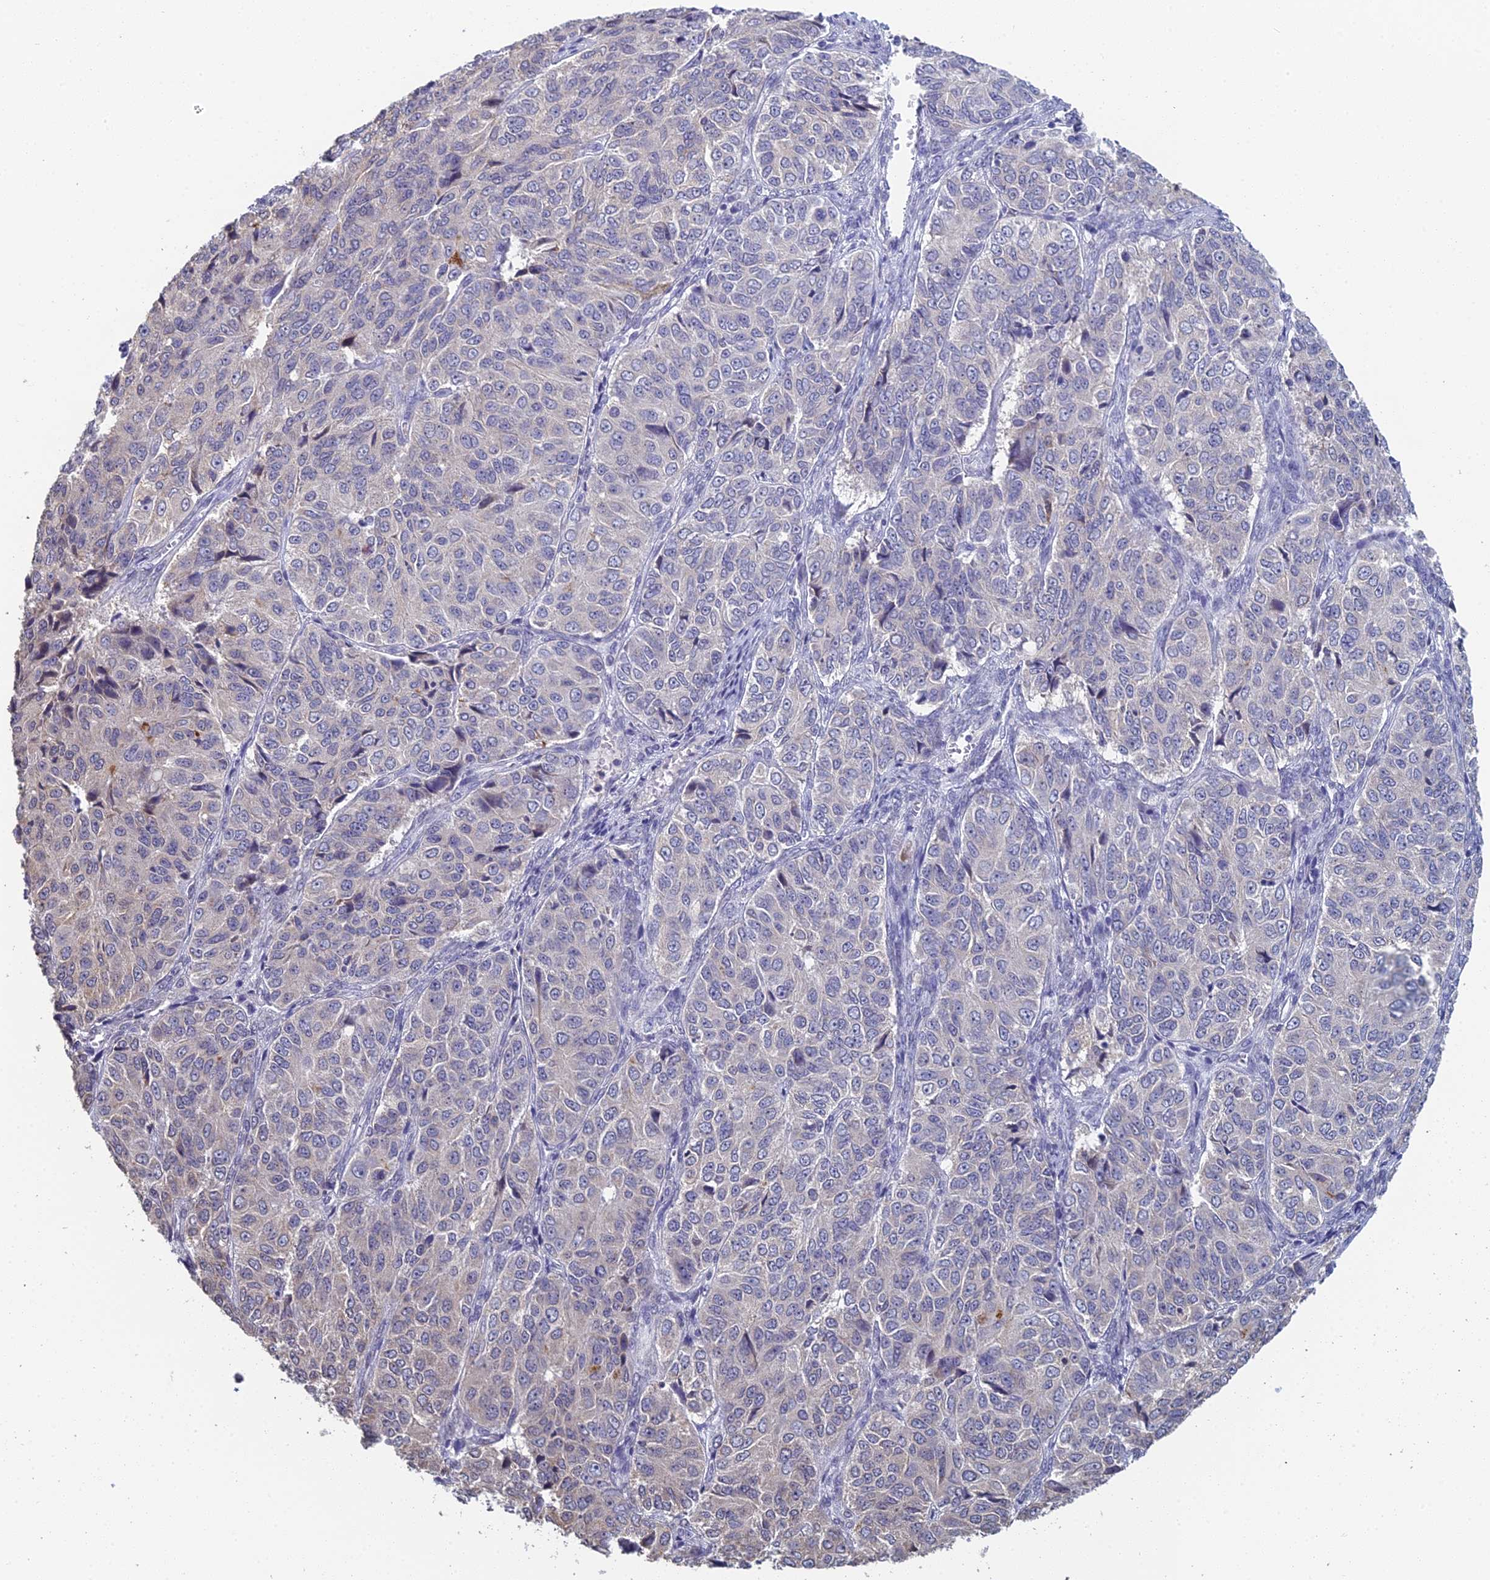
{"staining": {"intensity": "weak", "quantity": "<25%", "location": "nuclear"}, "tissue": "ovarian cancer", "cell_type": "Tumor cells", "image_type": "cancer", "snomed": [{"axis": "morphology", "description": "Carcinoma, endometroid"}, {"axis": "topography", "description": "Ovary"}], "caption": "This is an IHC image of ovarian cancer. There is no expression in tumor cells.", "gene": "PRR22", "patient": {"sex": "female", "age": 51}}